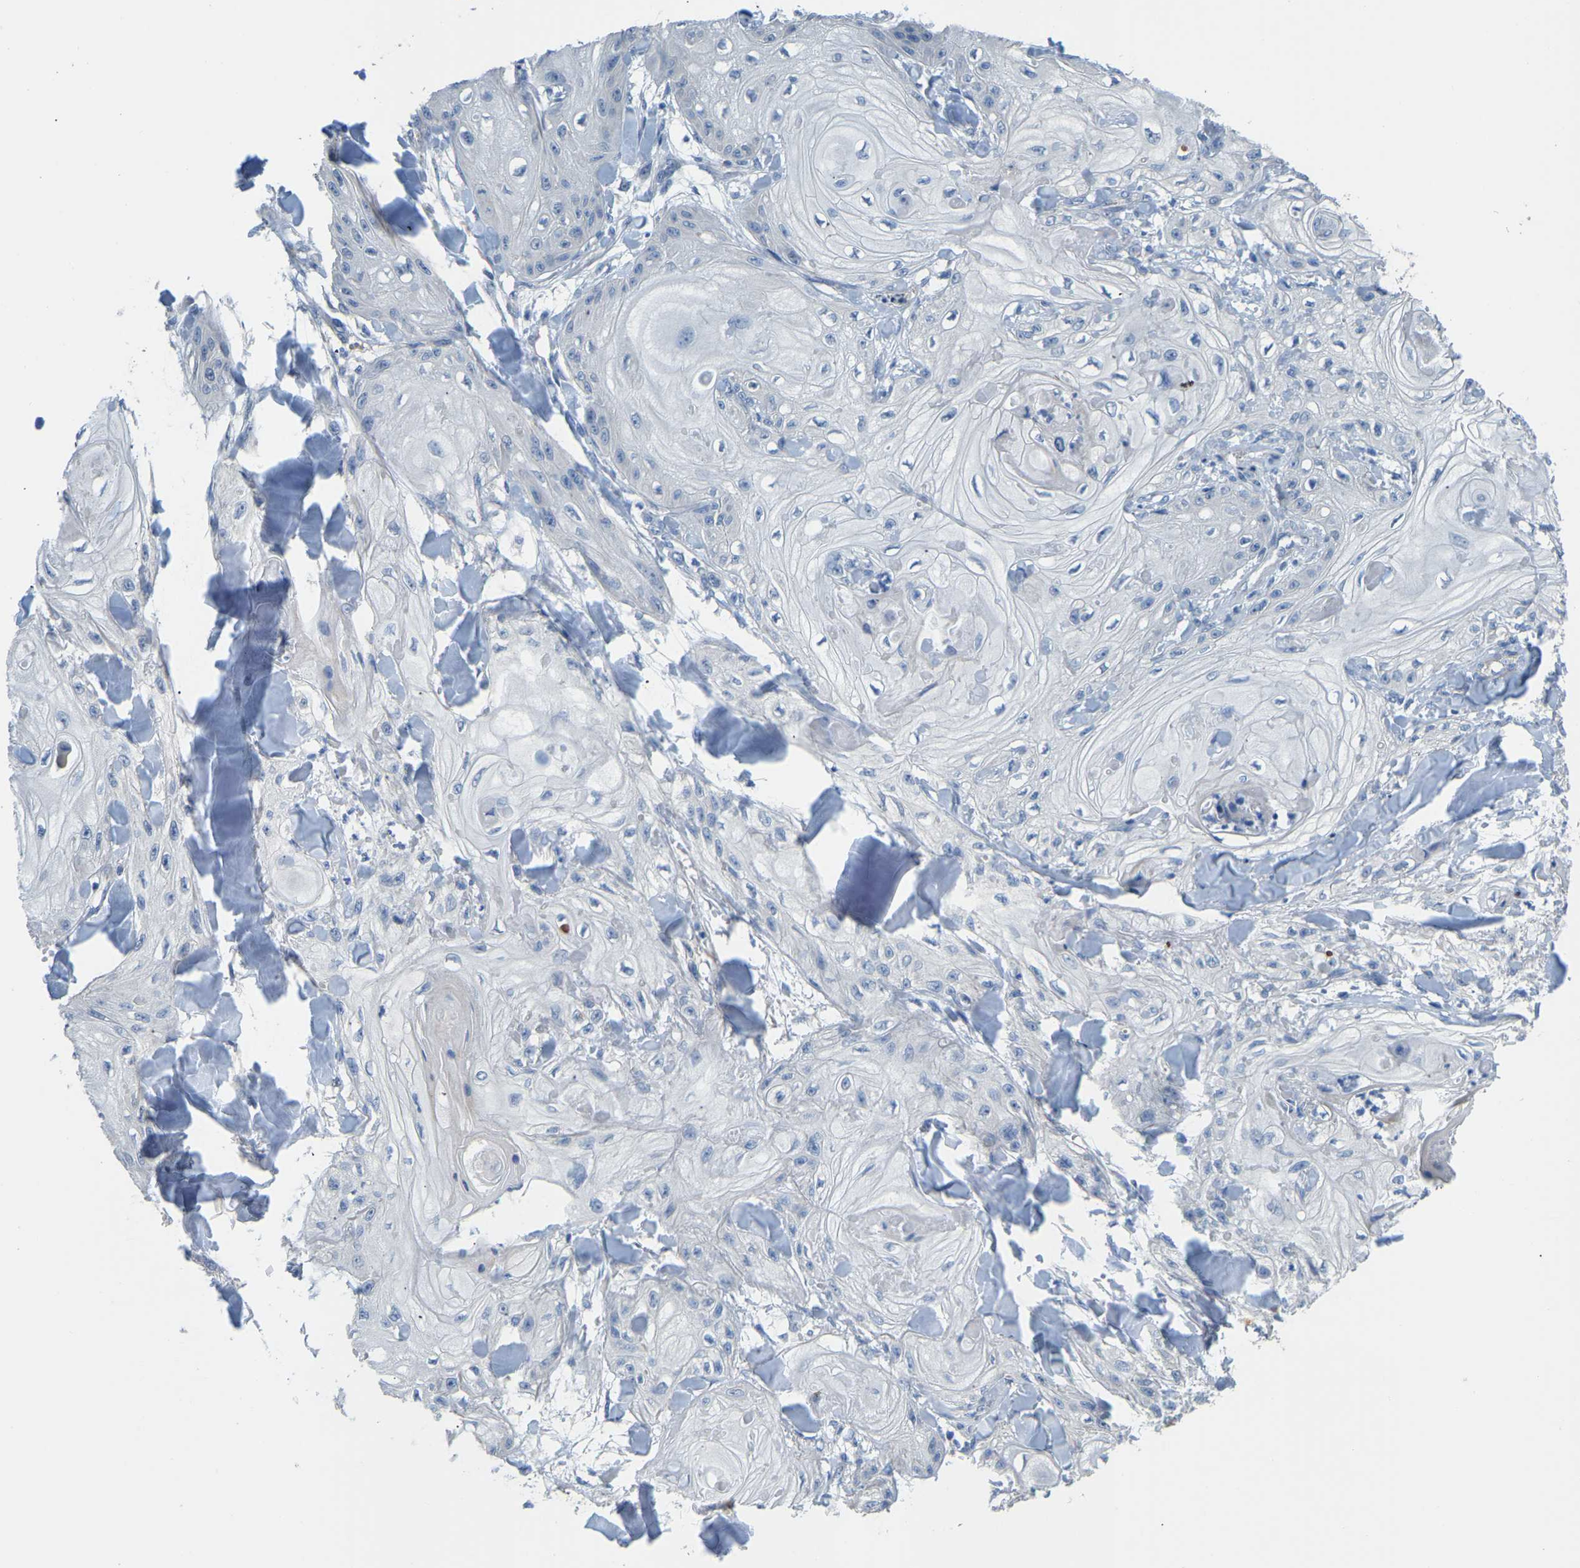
{"staining": {"intensity": "negative", "quantity": "none", "location": "none"}, "tissue": "skin cancer", "cell_type": "Tumor cells", "image_type": "cancer", "snomed": [{"axis": "morphology", "description": "Squamous cell carcinoma, NOS"}, {"axis": "topography", "description": "Skin"}], "caption": "Skin cancer stained for a protein using IHC exhibits no expression tumor cells.", "gene": "HIGD2B", "patient": {"sex": "male", "age": 74}}